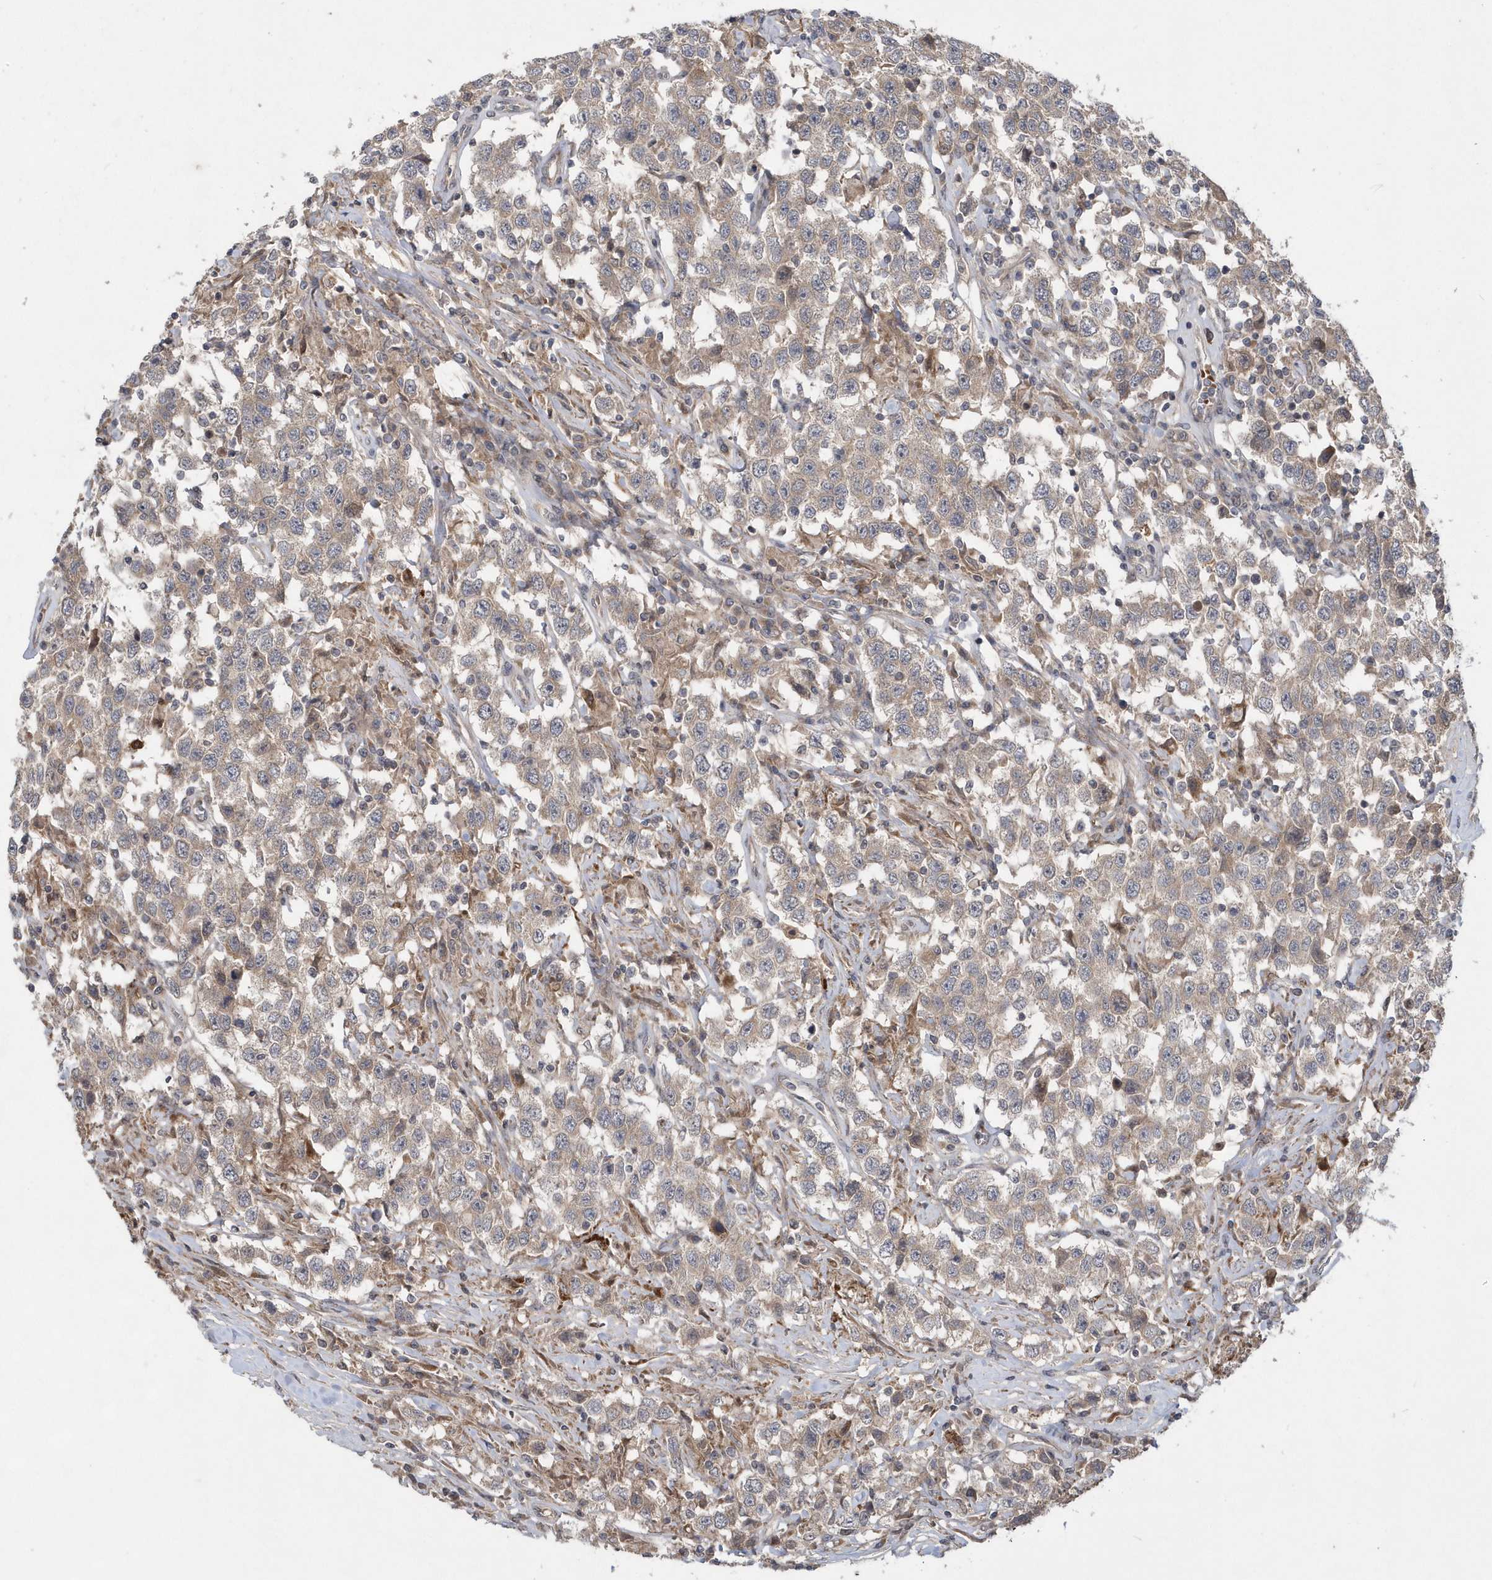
{"staining": {"intensity": "weak", "quantity": "25%-75%", "location": "cytoplasmic/membranous"}, "tissue": "testis cancer", "cell_type": "Tumor cells", "image_type": "cancer", "snomed": [{"axis": "morphology", "description": "Seminoma, NOS"}, {"axis": "topography", "description": "Testis"}], "caption": "Immunohistochemical staining of seminoma (testis) reveals low levels of weak cytoplasmic/membranous protein staining in approximately 25%-75% of tumor cells.", "gene": "HMGCS1", "patient": {"sex": "male", "age": 41}}